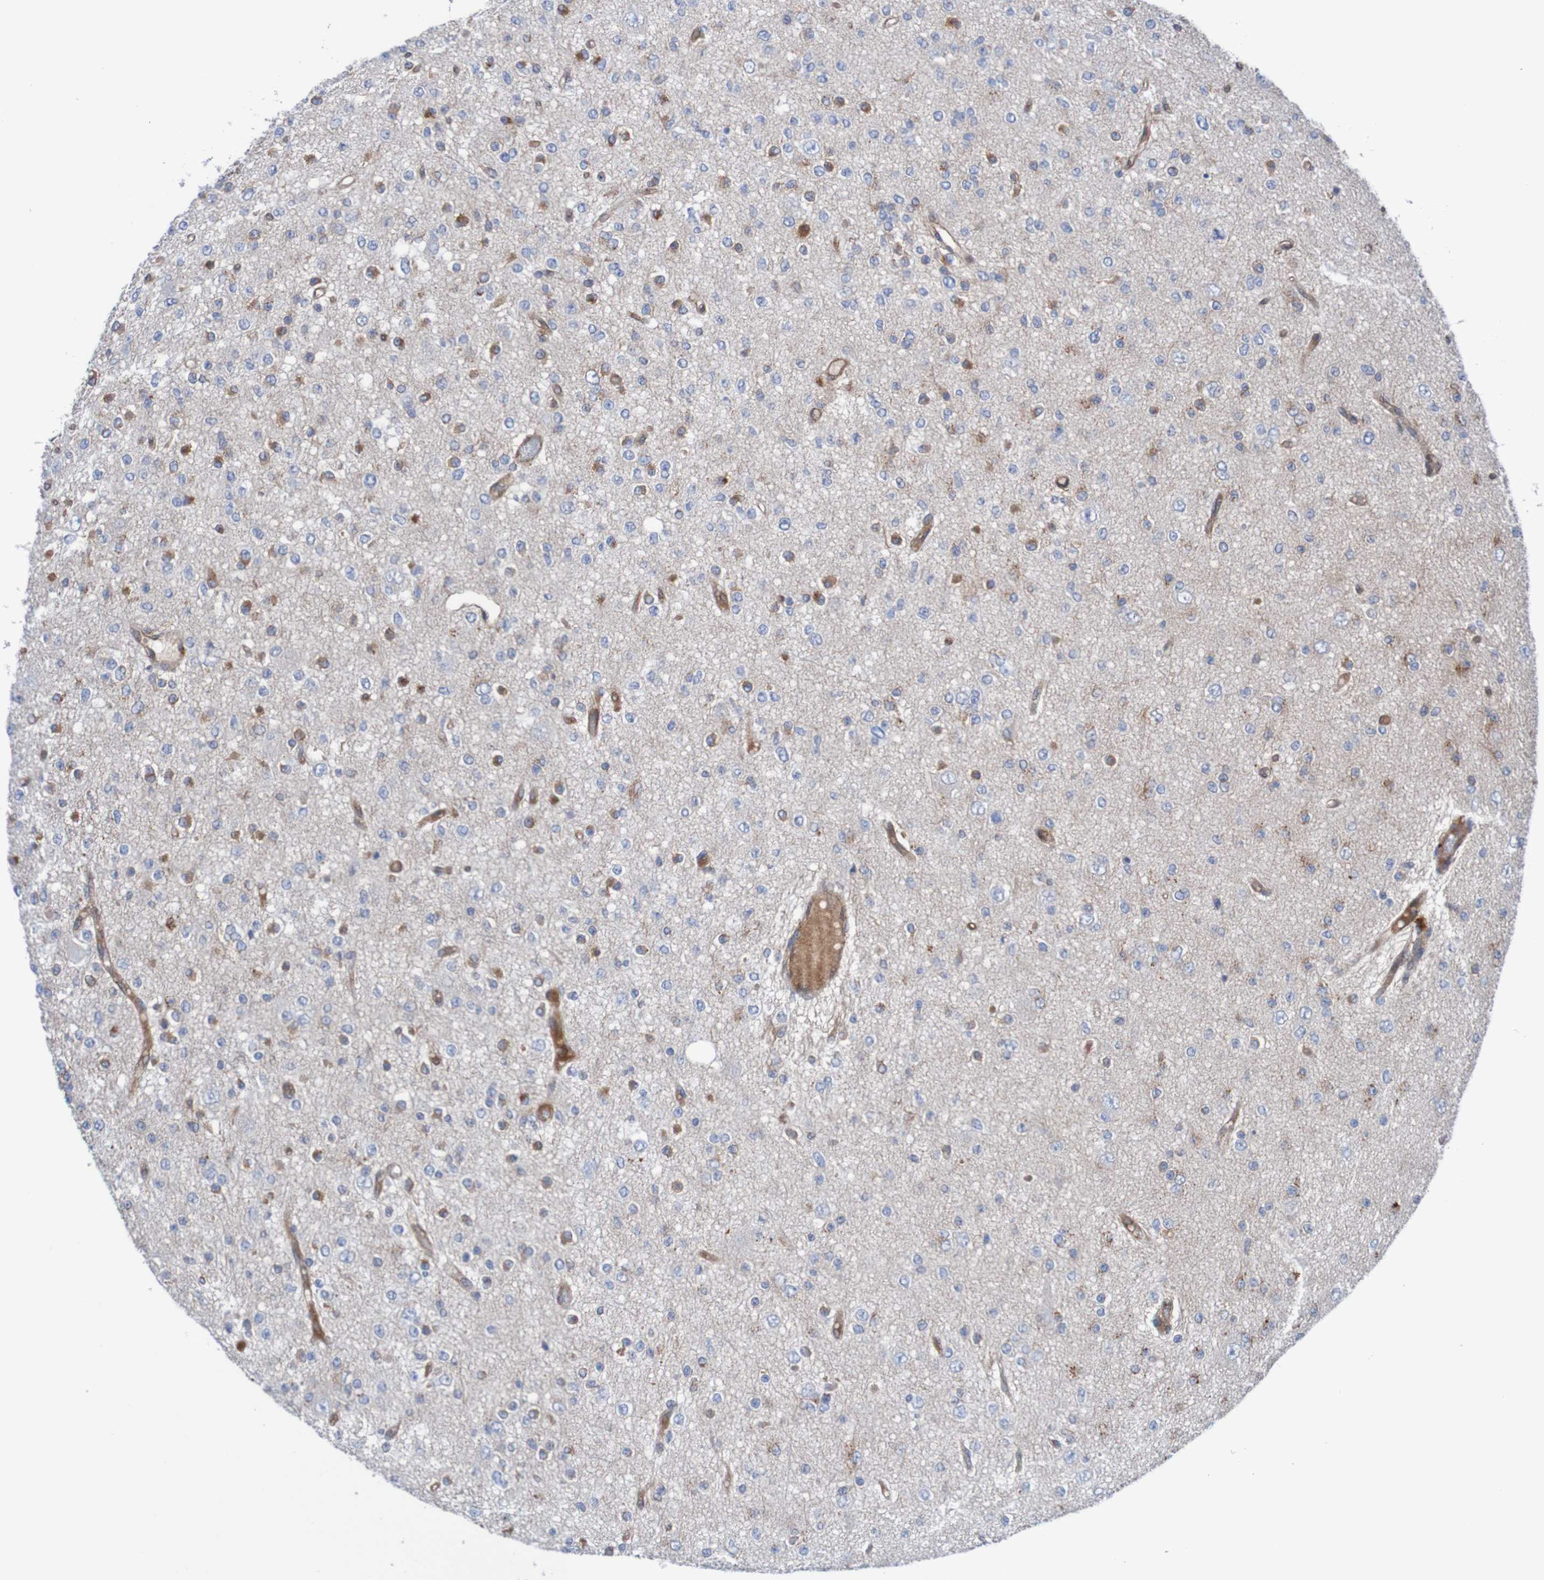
{"staining": {"intensity": "weak", "quantity": "<25%", "location": "cytoplasmic/membranous"}, "tissue": "glioma", "cell_type": "Tumor cells", "image_type": "cancer", "snomed": [{"axis": "morphology", "description": "Glioma, malignant, Low grade"}, {"axis": "topography", "description": "Brain"}], "caption": "An image of human glioma is negative for staining in tumor cells.", "gene": "RIGI", "patient": {"sex": "male", "age": 38}}